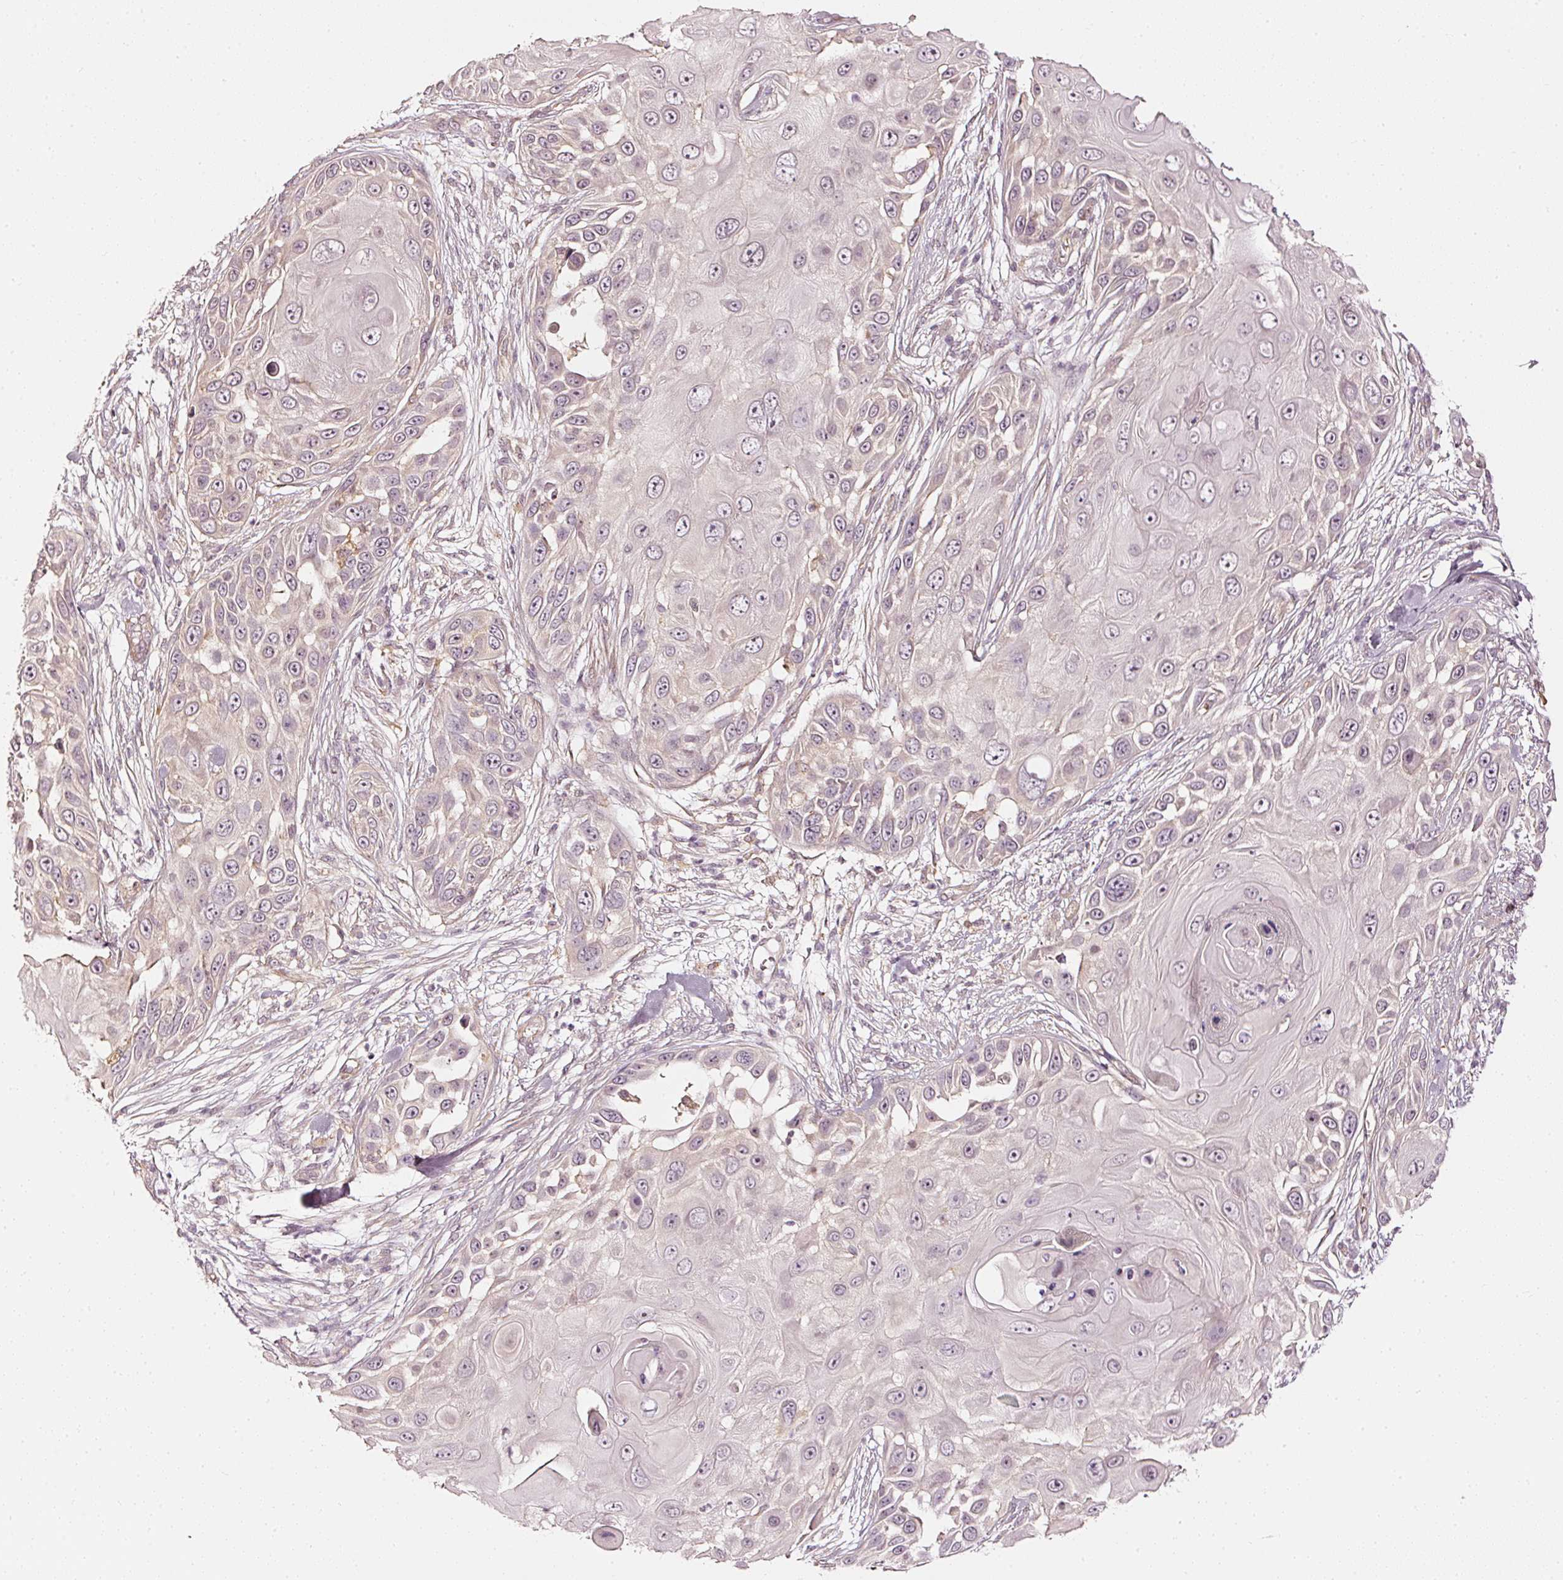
{"staining": {"intensity": "negative", "quantity": "none", "location": "none"}, "tissue": "skin cancer", "cell_type": "Tumor cells", "image_type": "cancer", "snomed": [{"axis": "morphology", "description": "Squamous cell carcinoma, NOS"}, {"axis": "topography", "description": "Skin"}], "caption": "Micrograph shows no significant protein staining in tumor cells of skin cancer (squamous cell carcinoma).", "gene": "DRD2", "patient": {"sex": "female", "age": 44}}